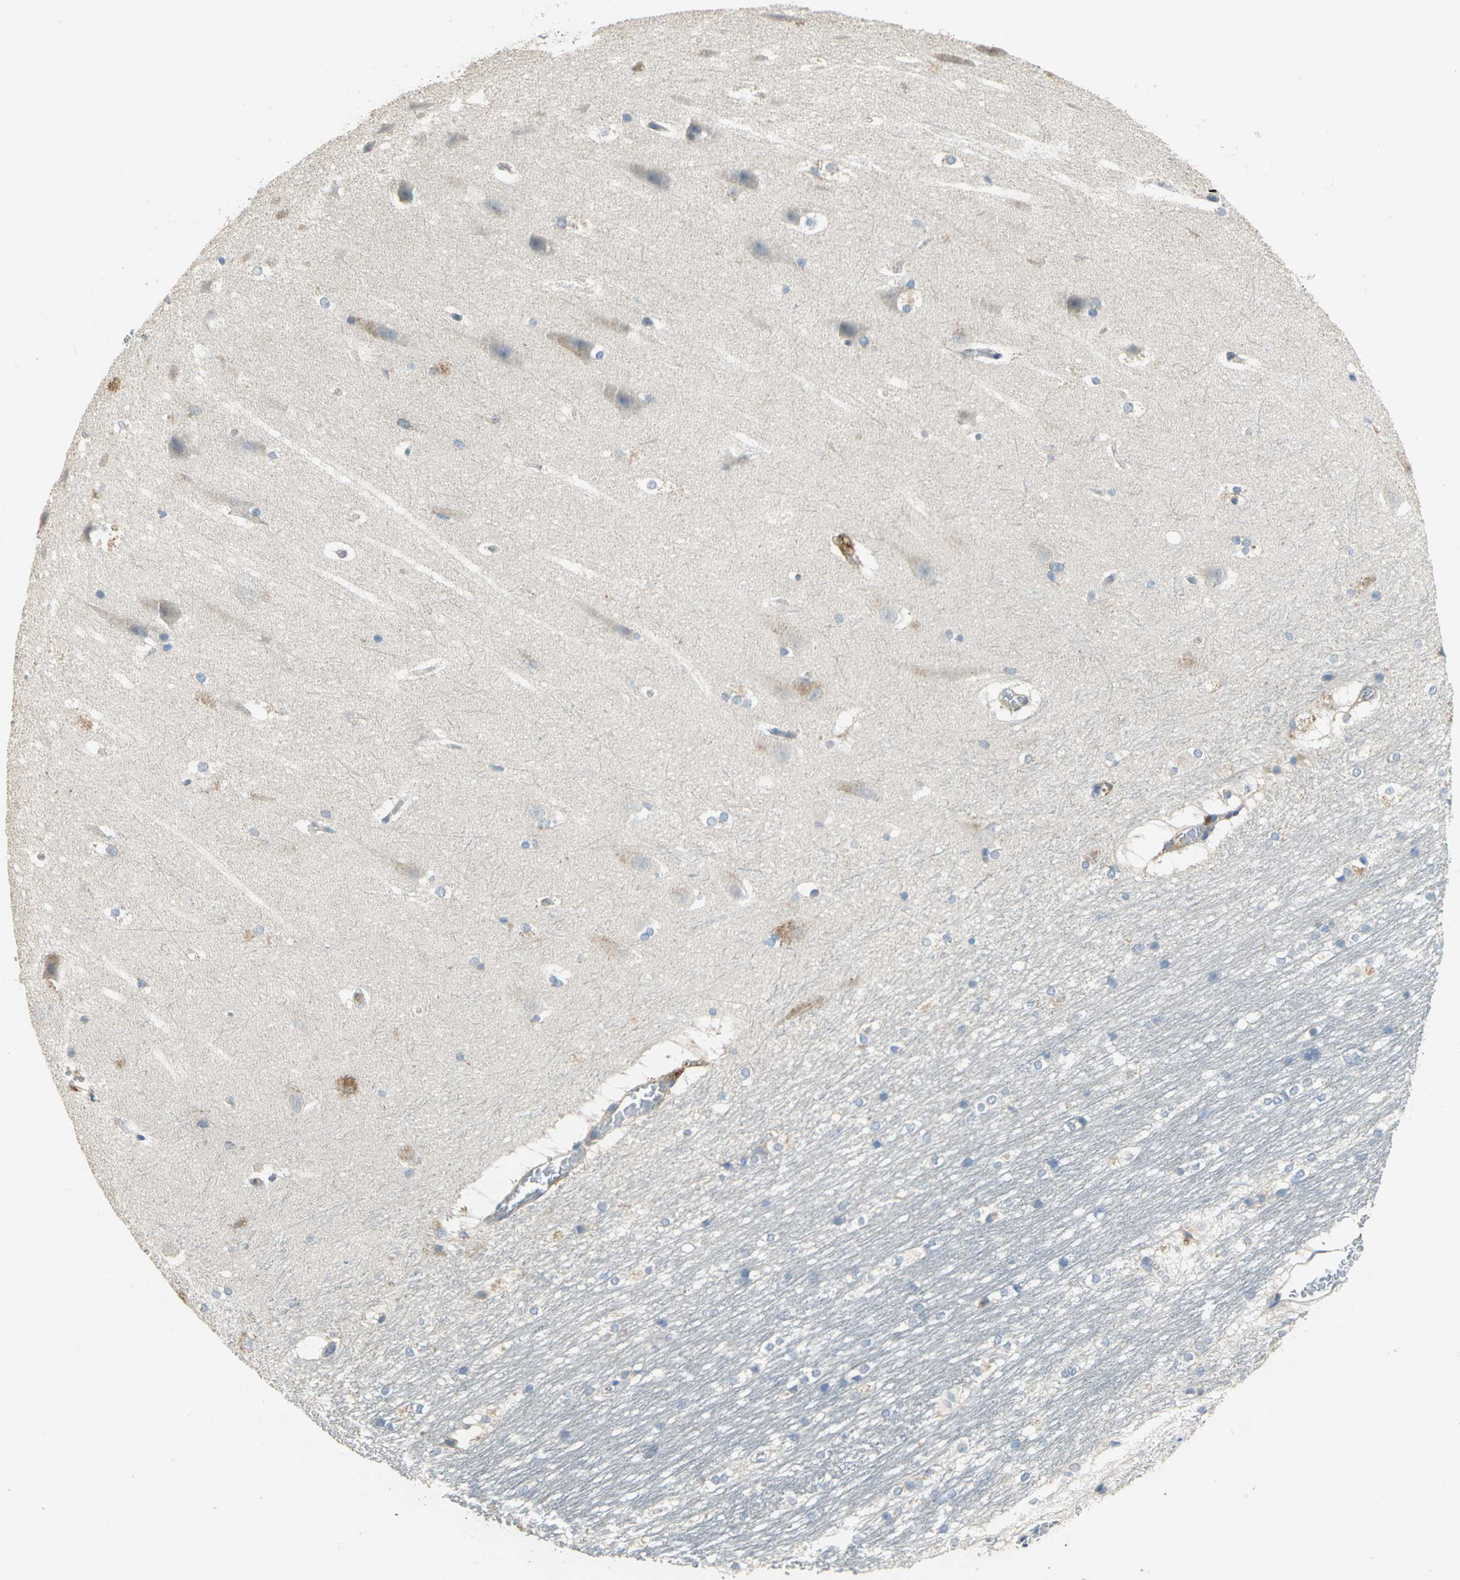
{"staining": {"intensity": "negative", "quantity": "none", "location": "none"}, "tissue": "hippocampus", "cell_type": "Glial cells", "image_type": "normal", "snomed": [{"axis": "morphology", "description": "Normal tissue, NOS"}, {"axis": "topography", "description": "Hippocampus"}], "caption": "A high-resolution image shows immunohistochemistry (IHC) staining of normal hippocampus, which shows no significant expression in glial cells. Nuclei are stained in blue.", "gene": "IL17RB", "patient": {"sex": "female", "age": 19}}